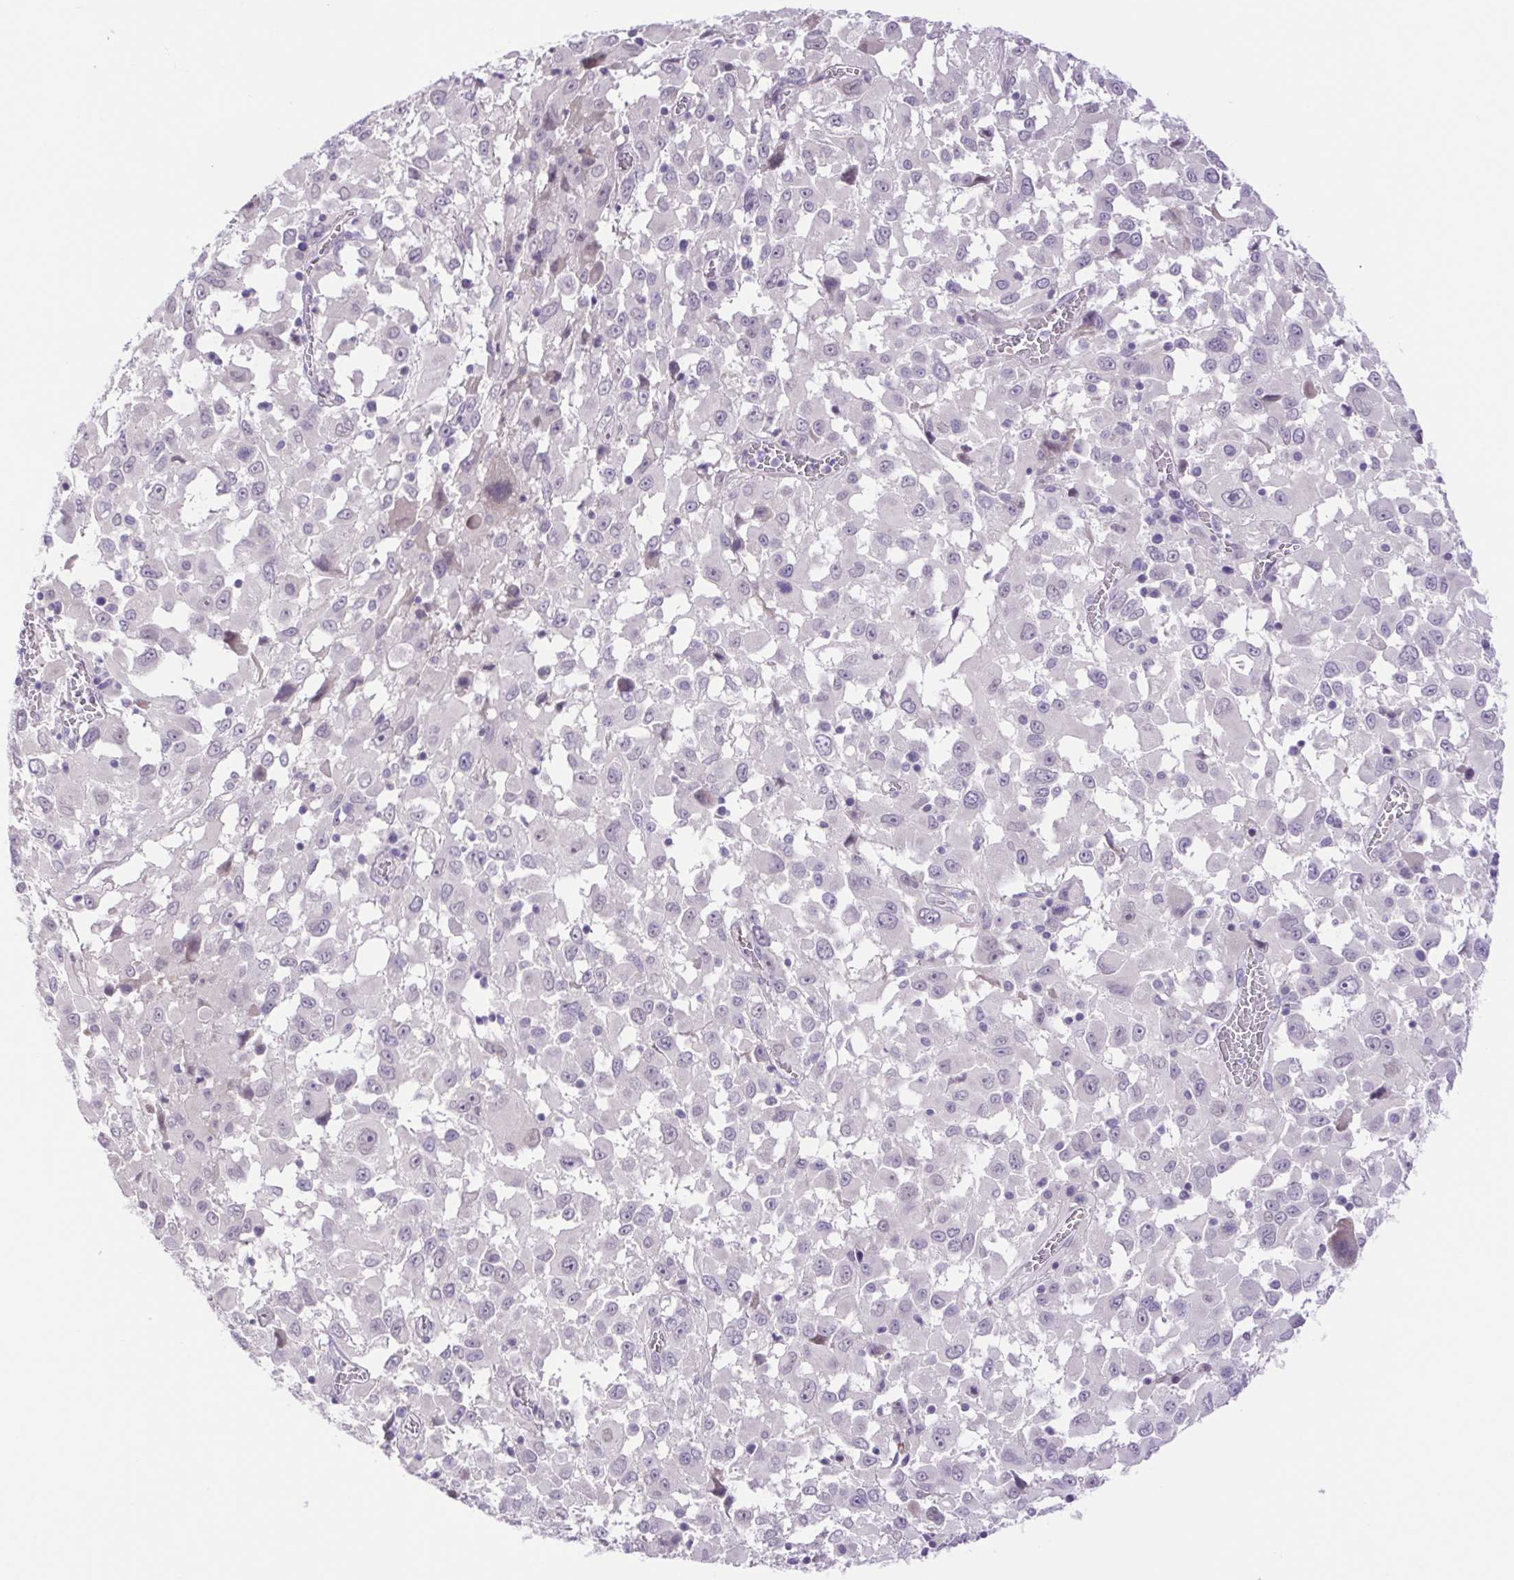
{"staining": {"intensity": "negative", "quantity": "none", "location": "none"}, "tissue": "melanoma", "cell_type": "Tumor cells", "image_type": "cancer", "snomed": [{"axis": "morphology", "description": "Malignant melanoma, Metastatic site"}, {"axis": "topography", "description": "Soft tissue"}], "caption": "IHC photomicrograph of human malignant melanoma (metastatic site) stained for a protein (brown), which displays no staining in tumor cells.", "gene": "FAM177B", "patient": {"sex": "male", "age": 50}}